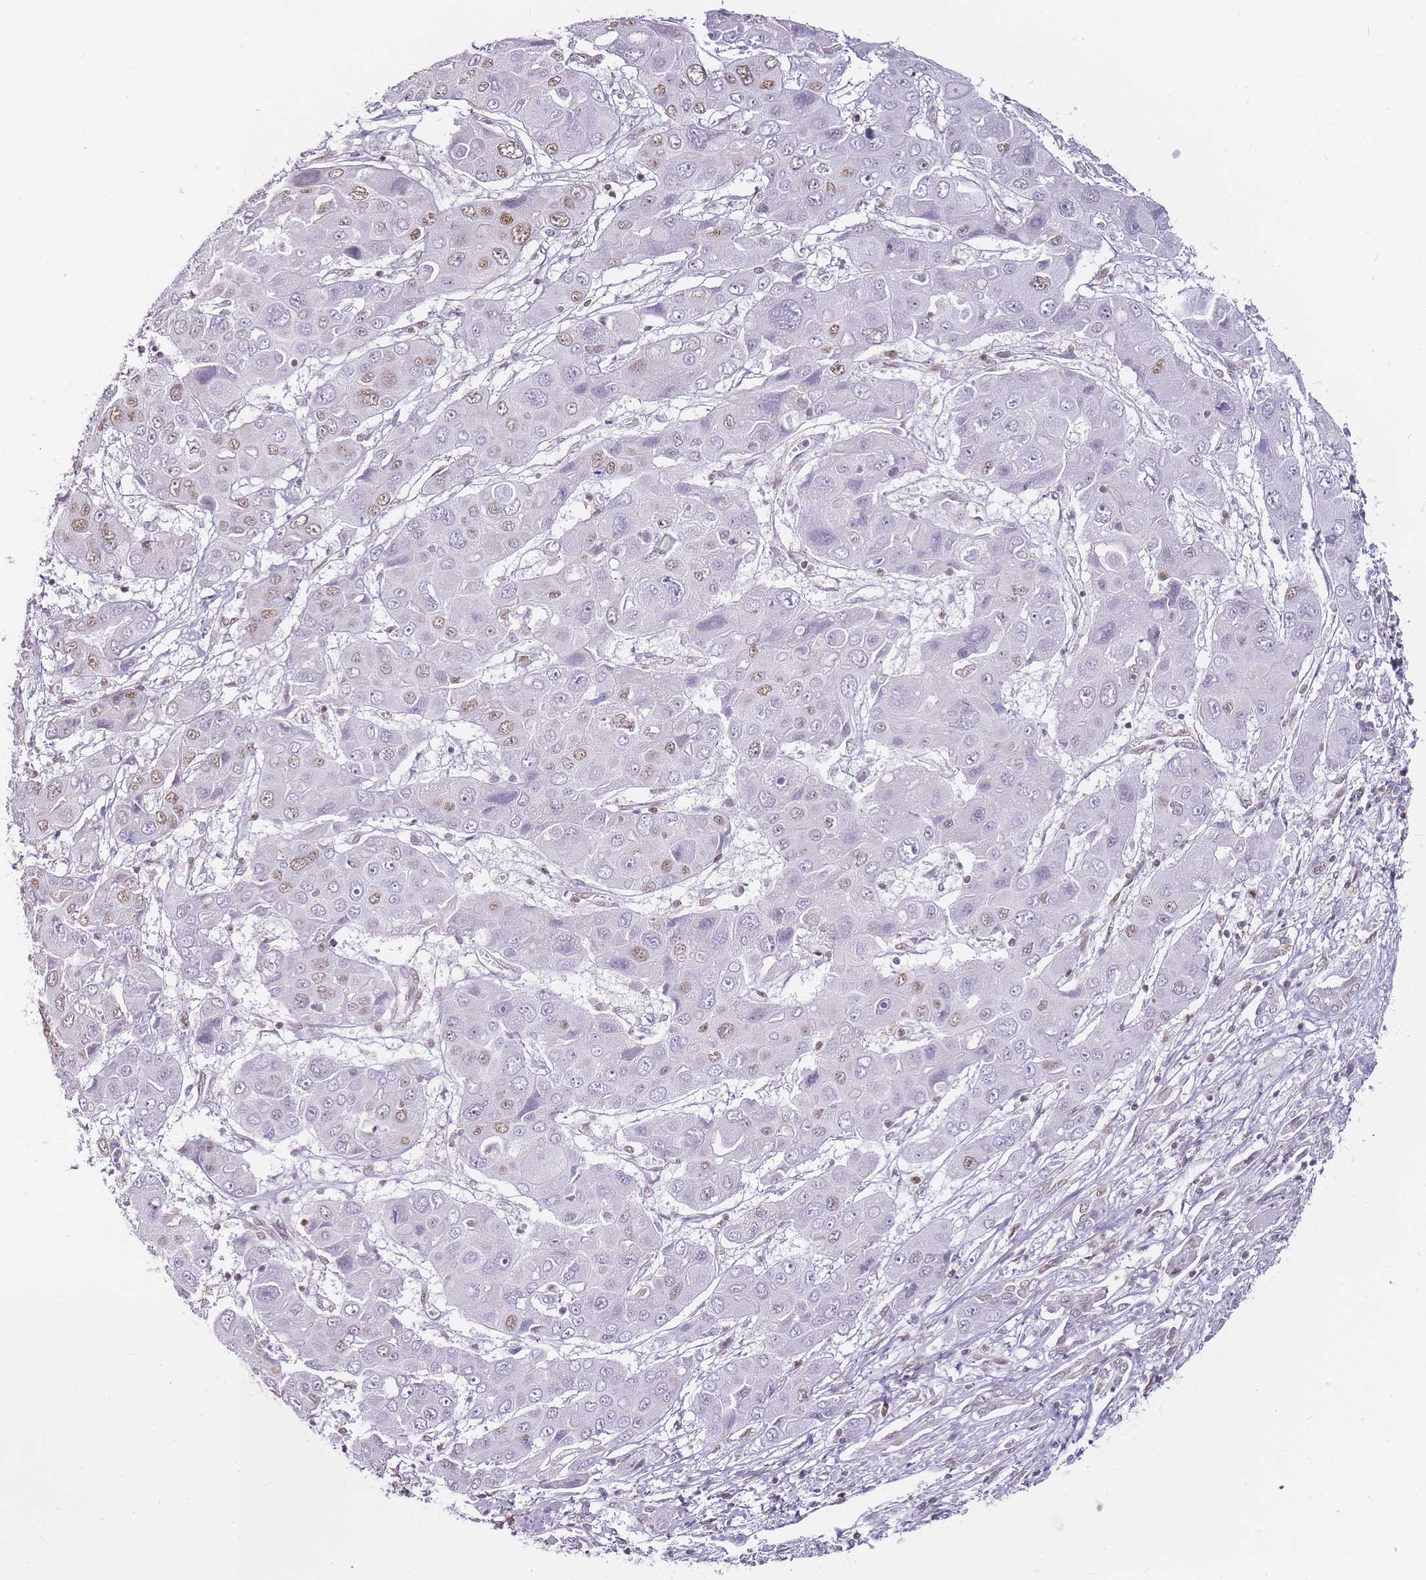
{"staining": {"intensity": "weak", "quantity": "<25%", "location": "nuclear"}, "tissue": "liver cancer", "cell_type": "Tumor cells", "image_type": "cancer", "snomed": [{"axis": "morphology", "description": "Cholangiocarcinoma"}, {"axis": "topography", "description": "Liver"}], "caption": "Tumor cells are negative for protein expression in human liver cancer (cholangiocarcinoma).", "gene": "JAKMIP1", "patient": {"sex": "male", "age": 67}}